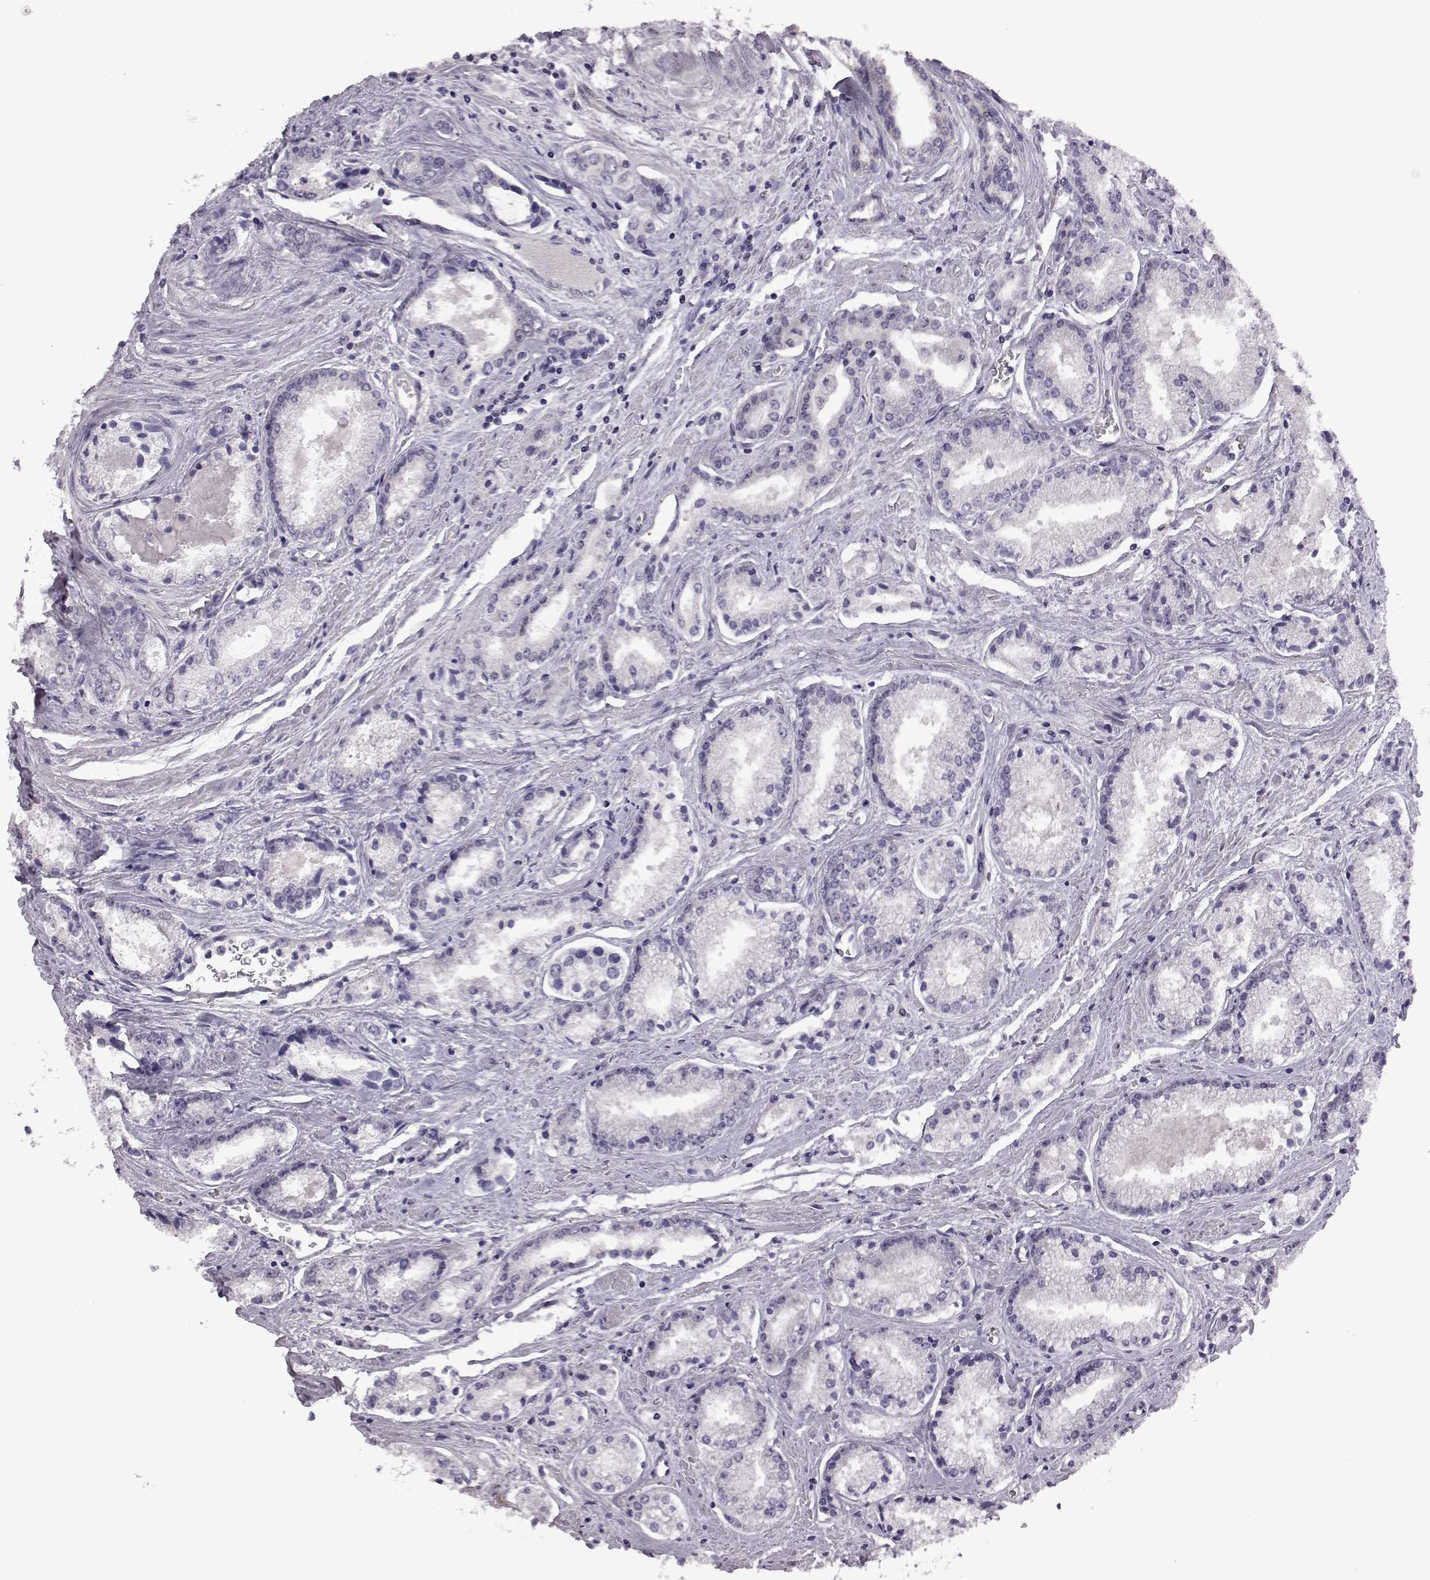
{"staining": {"intensity": "negative", "quantity": "none", "location": "none"}, "tissue": "prostate cancer", "cell_type": "Tumor cells", "image_type": "cancer", "snomed": [{"axis": "morphology", "description": "Adenocarcinoma, NOS"}, {"axis": "topography", "description": "Prostate"}], "caption": "The histopathology image exhibits no staining of tumor cells in prostate cancer (adenocarcinoma).", "gene": "C10orf62", "patient": {"sex": "male", "age": 72}}